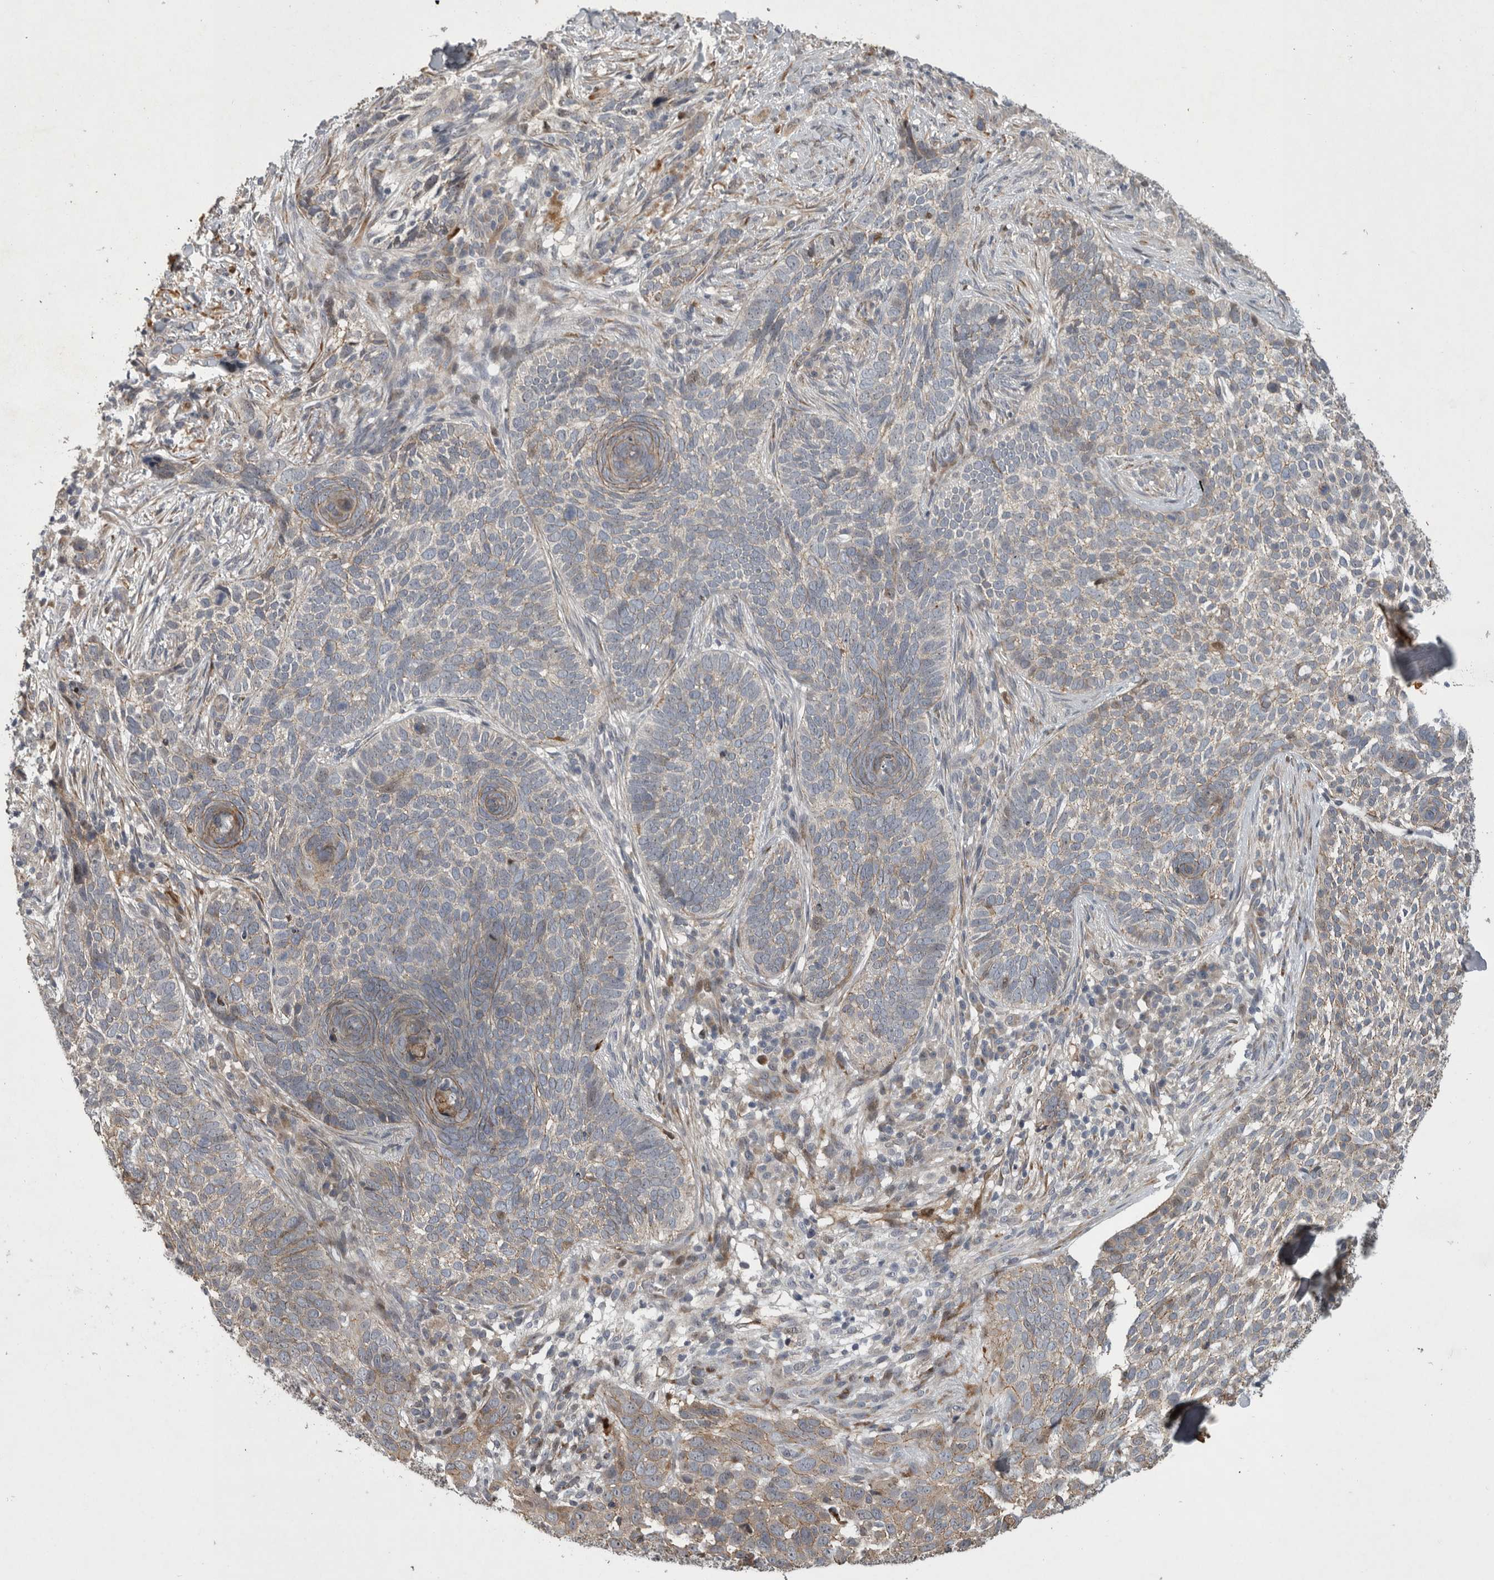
{"staining": {"intensity": "weak", "quantity": "<25%", "location": "cytoplasmic/membranous"}, "tissue": "skin cancer", "cell_type": "Tumor cells", "image_type": "cancer", "snomed": [{"axis": "morphology", "description": "Basal cell carcinoma"}, {"axis": "topography", "description": "Skin"}], "caption": "Skin cancer was stained to show a protein in brown. There is no significant staining in tumor cells. (DAB immunohistochemistry (IHC), high magnification).", "gene": "MPDZ", "patient": {"sex": "female", "age": 64}}